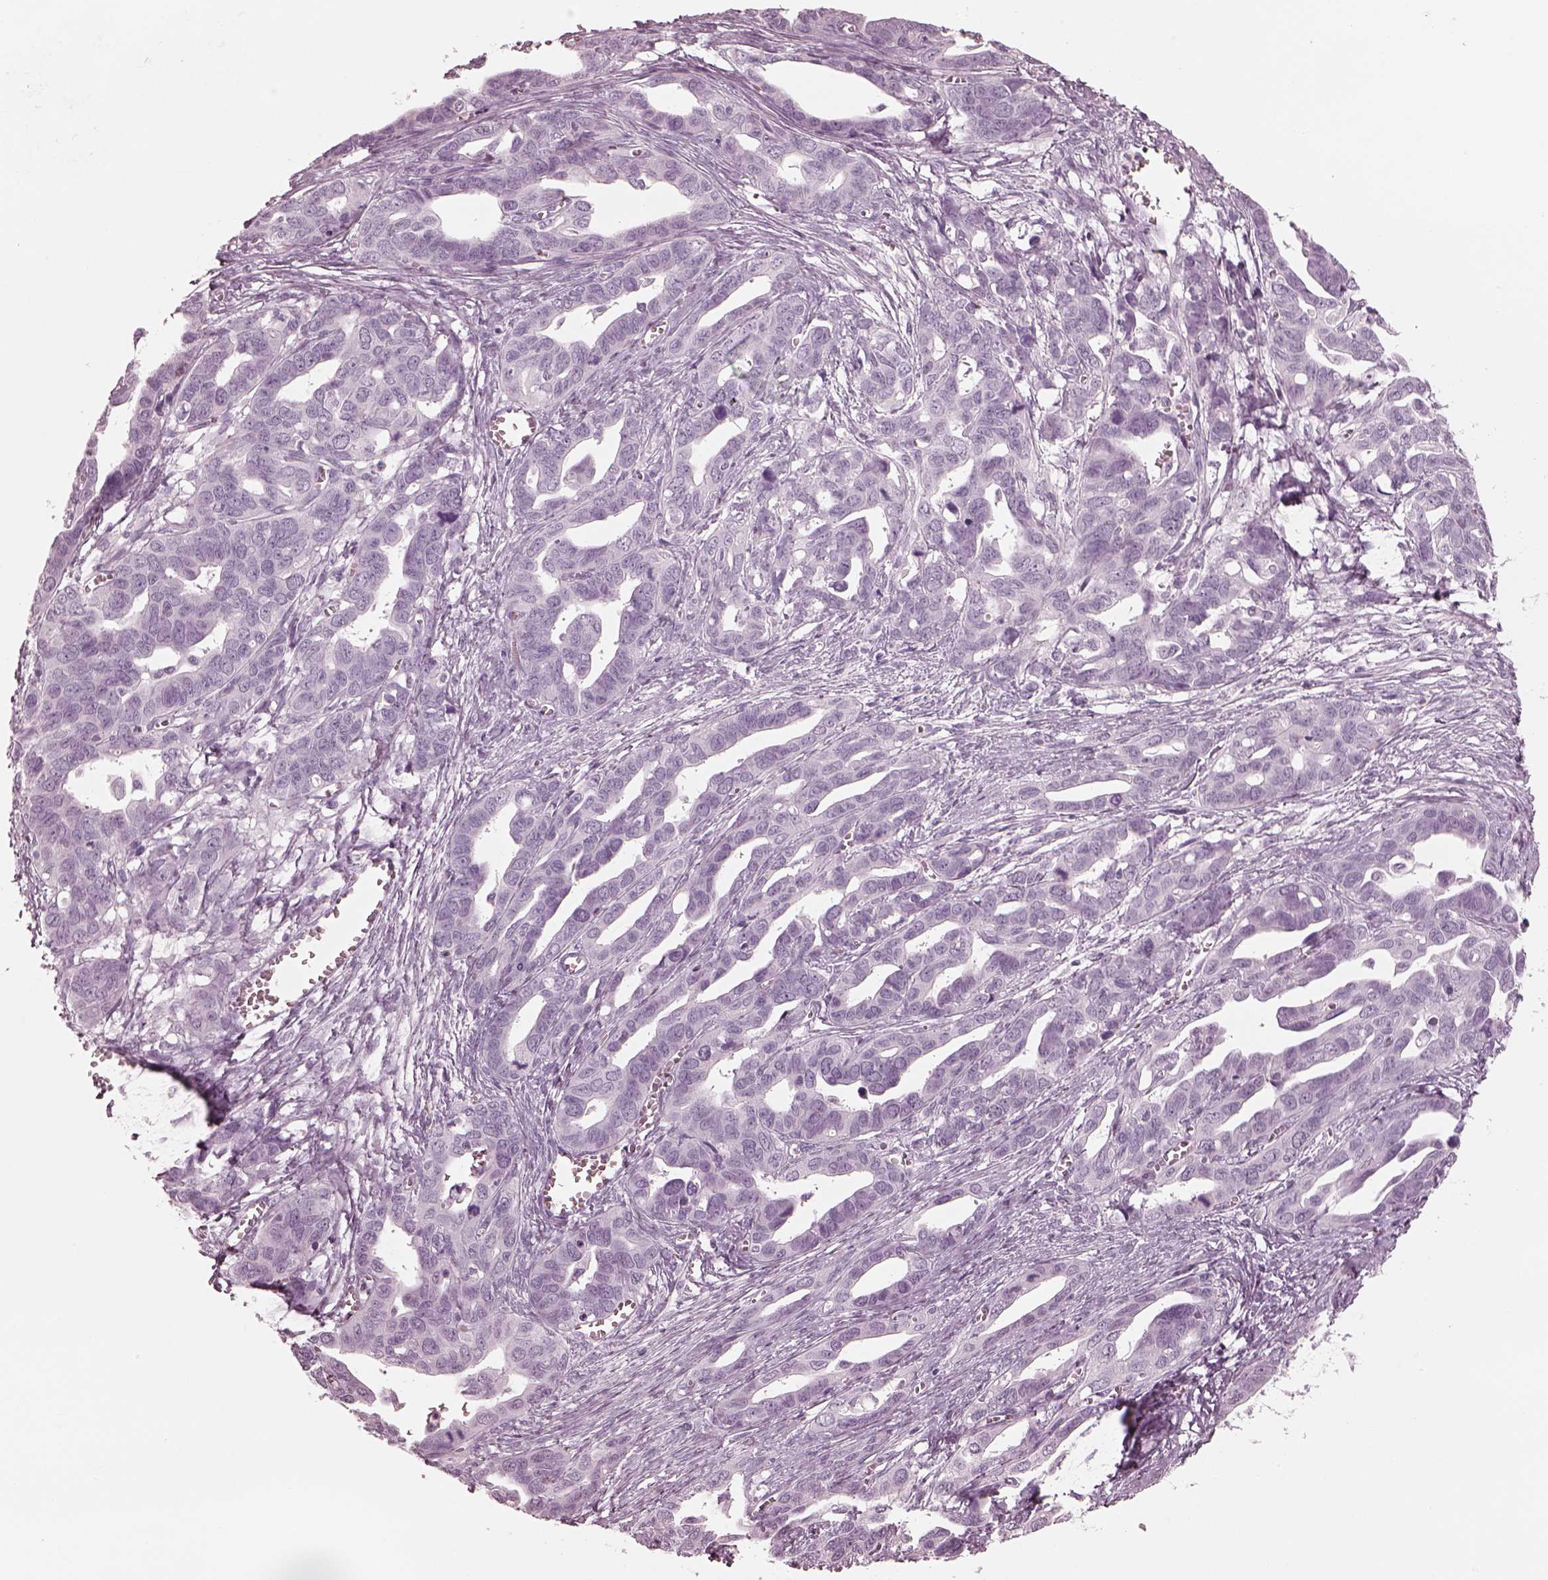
{"staining": {"intensity": "negative", "quantity": "none", "location": "none"}, "tissue": "ovarian cancer", "cell_type": "Tumor cells", "image_type": "cancer", "snomed": [{"axis": "morphology", "description": "Cystadenocarcinoma, serous, NOS"}, {"axis": "topography", "description": "Ovary"}], "caption": "Micrograph shows no significant protein positivity in tumor cells of ovarian cancer (serous cystadenocarcinoma). (Immunohistochemistry, brightfield microscopy, high magnification).", "gene": "C2orf81", "patient": {"sex": "female", "age": 69}}